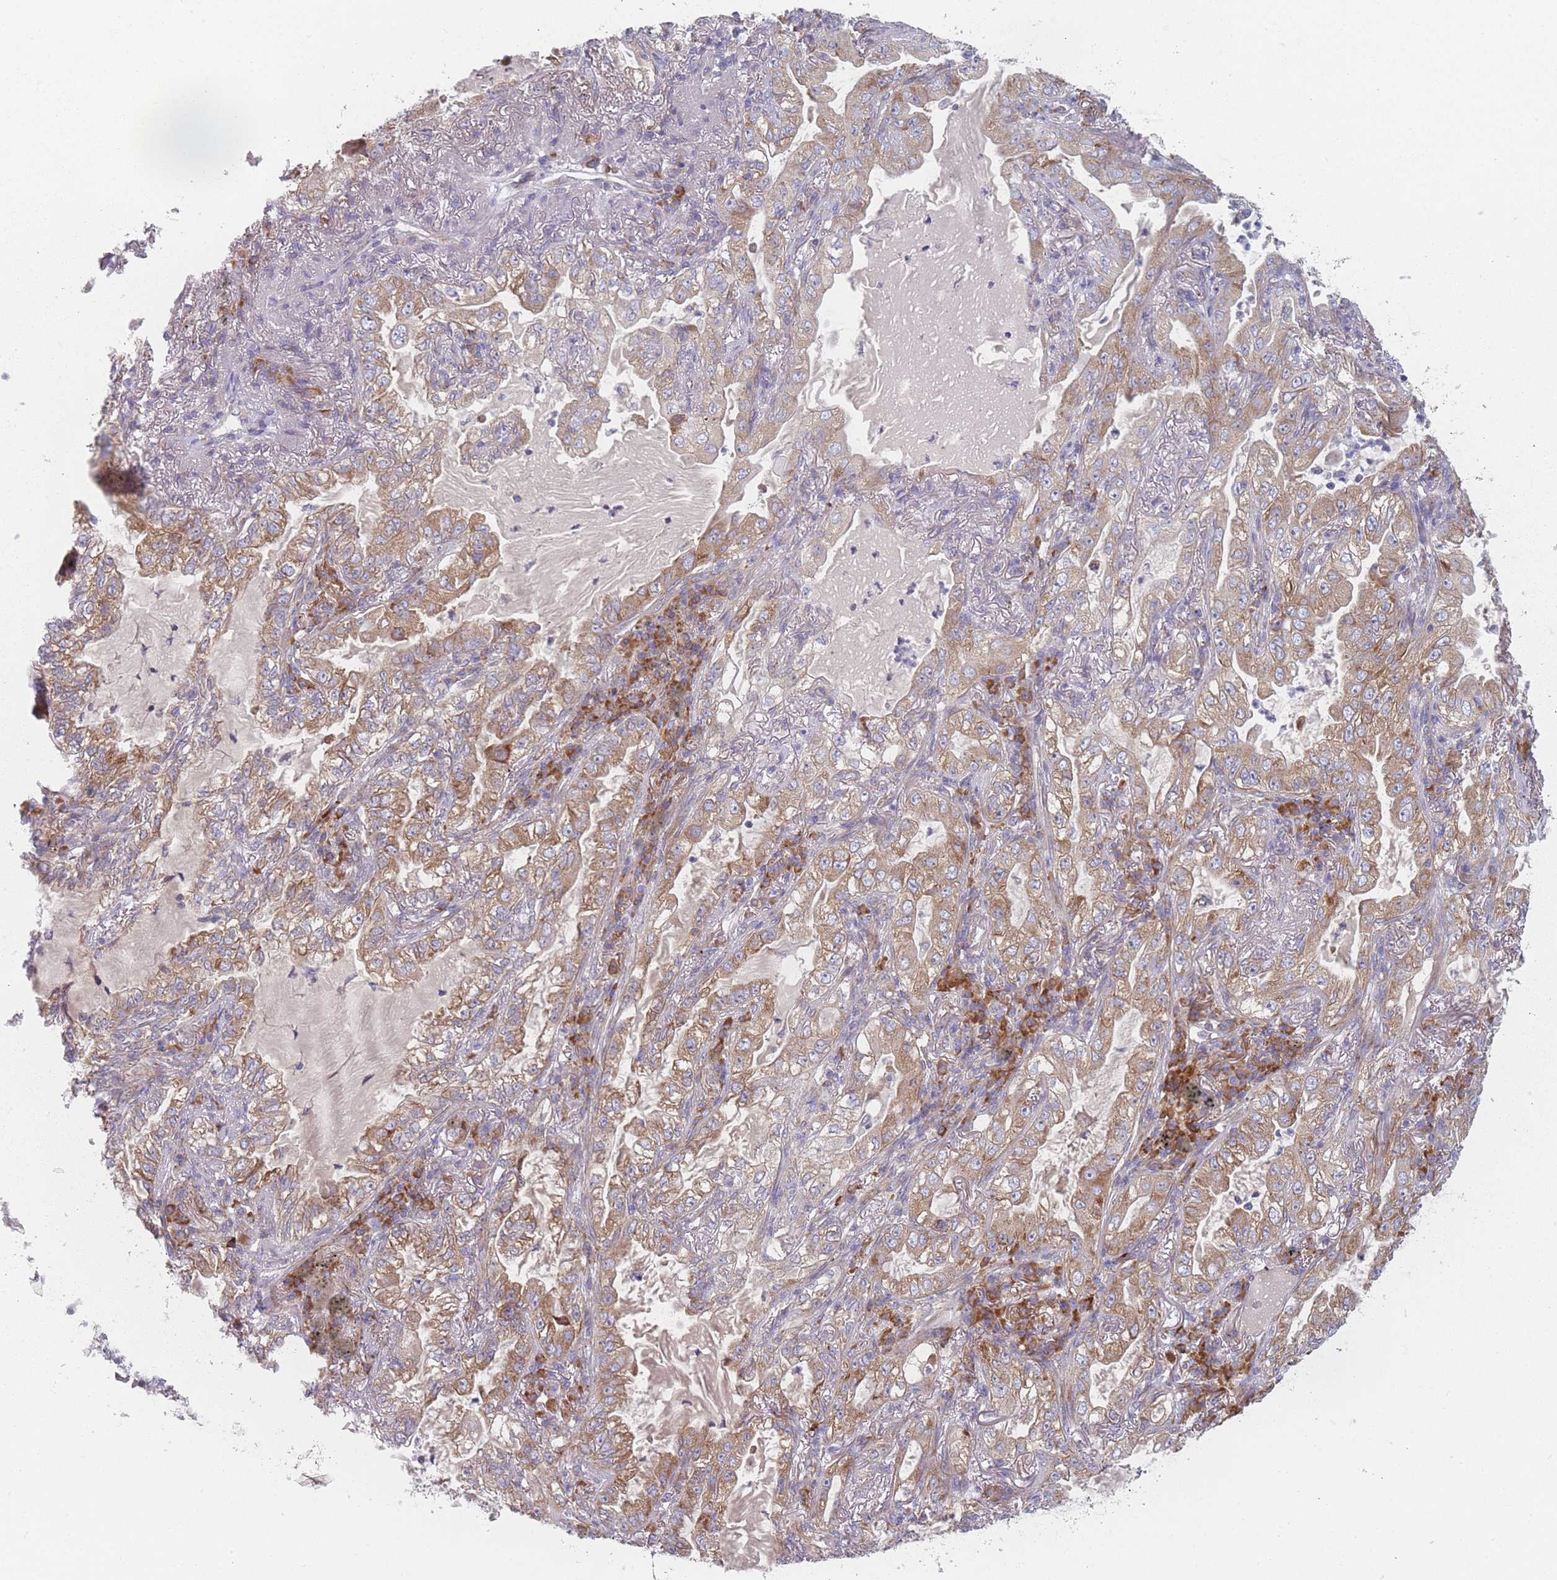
{"staining": {"intensity": "moderate", "quantity": ">75%", "location": "cytoplasmic/membranous"}, "tissue": "lung cancer", "cell_type": "Tumor cells", "image_type": "cancer", "snomed": [{"axis": "morphology", "description": "Adenocarcinoma, NOS"}, {"axis": "topography", "description": "Lung"}], "caption": "Immunohistochemical staining of adenocarcinoma (lung) shows medium levels of moderate cytoplasmic/membranous protein positivity in about >75% of tumor cells.", "gene": "CACNG5", "patient": {"sex": "female", "age": 73}}